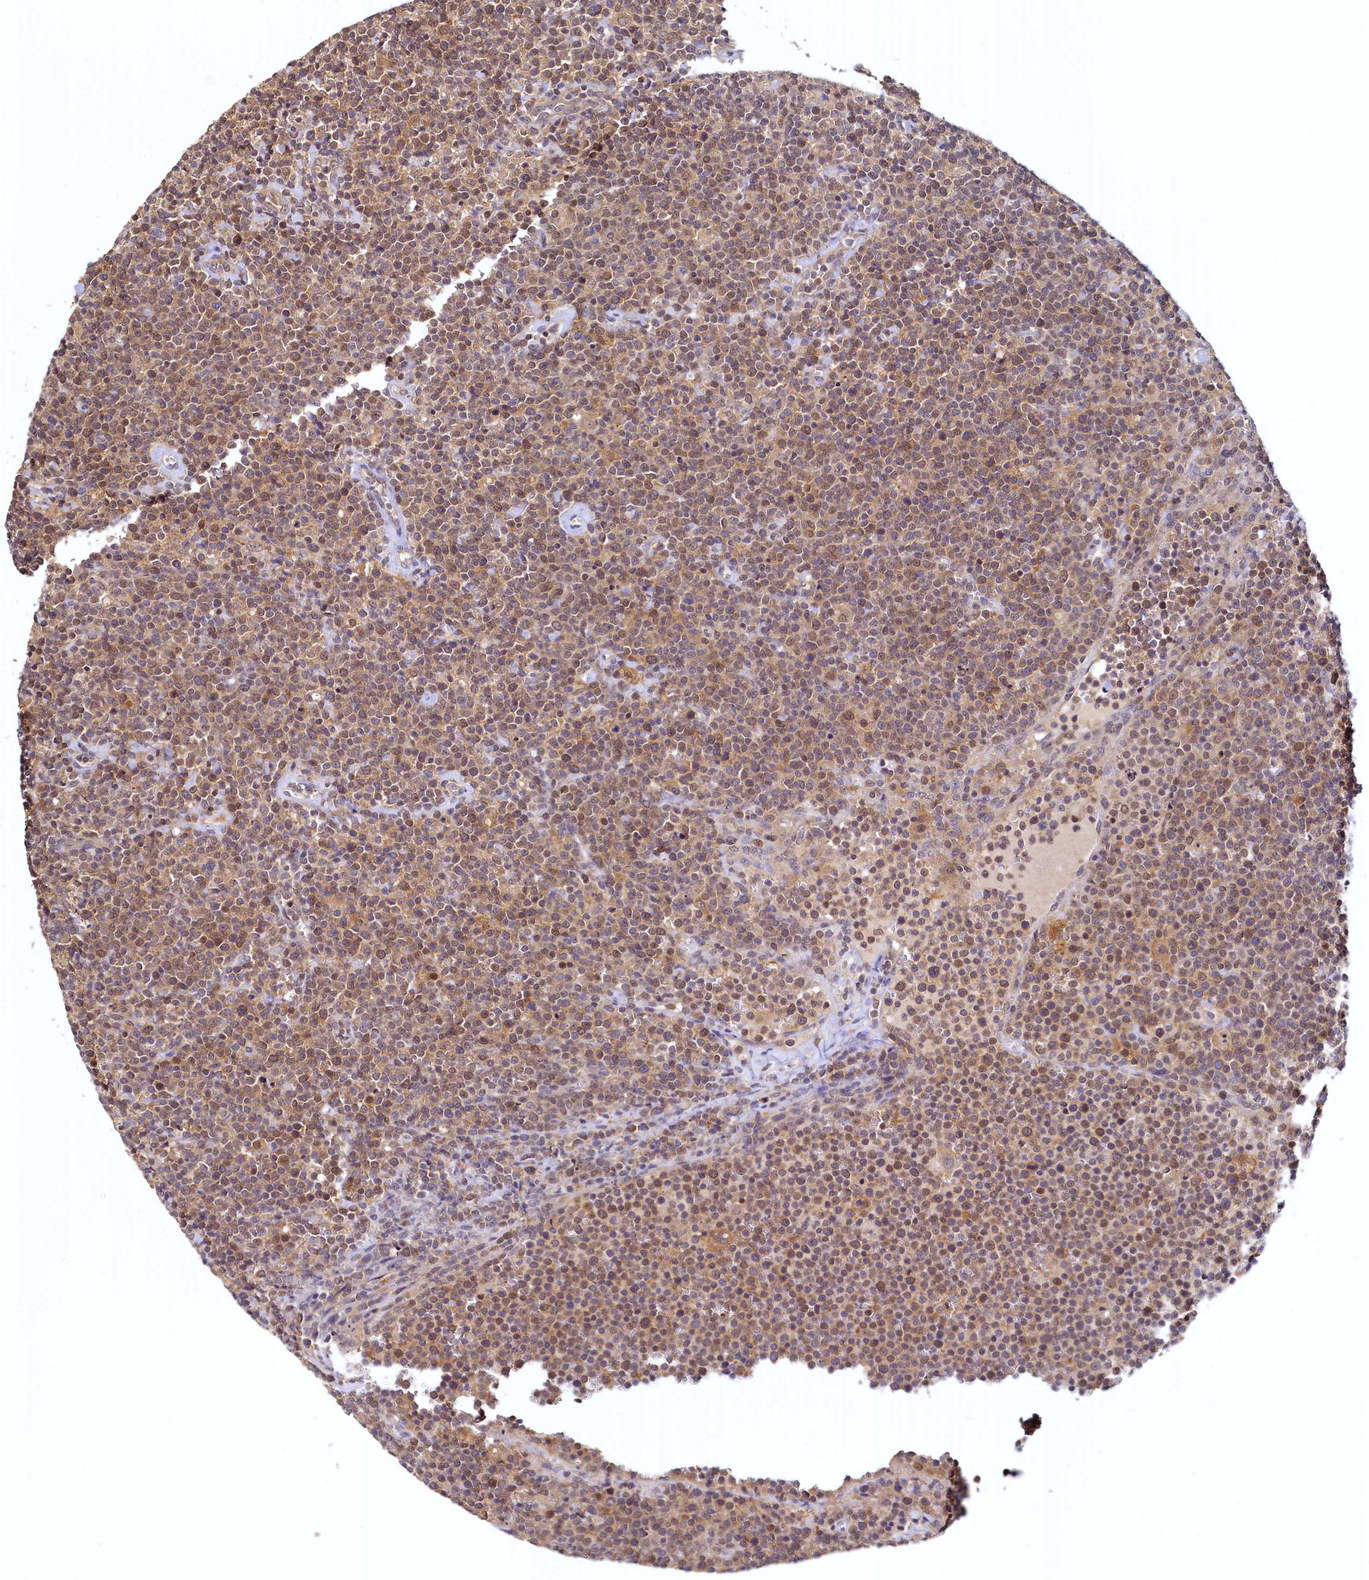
{"staining": {"intensity": "moderate", "quantity": ">75%", "location": "cytoplasmic/membranous,nuclear"}, "tissue": "lymphoma", "cell_type": "Tumor cells", "image_type": "cancer", "snomed": [{"axis": "morphology", "description": "Malignant lymphoma, non-Hodgkin's type, High grade"}, {"axis": "topography", "description": "Lymph node"}], "caption": "A brown stain labels moderate cytoplasmic/membranous and nuclear staining of a protein in human lymphoma tumor cells. Using DAB (brown) and hematoxylin (blue) stains, captured at high magnification using brightfield microscopy.", "gene": "PAAF1", "patient": {"sex": "male", "age": 61}}